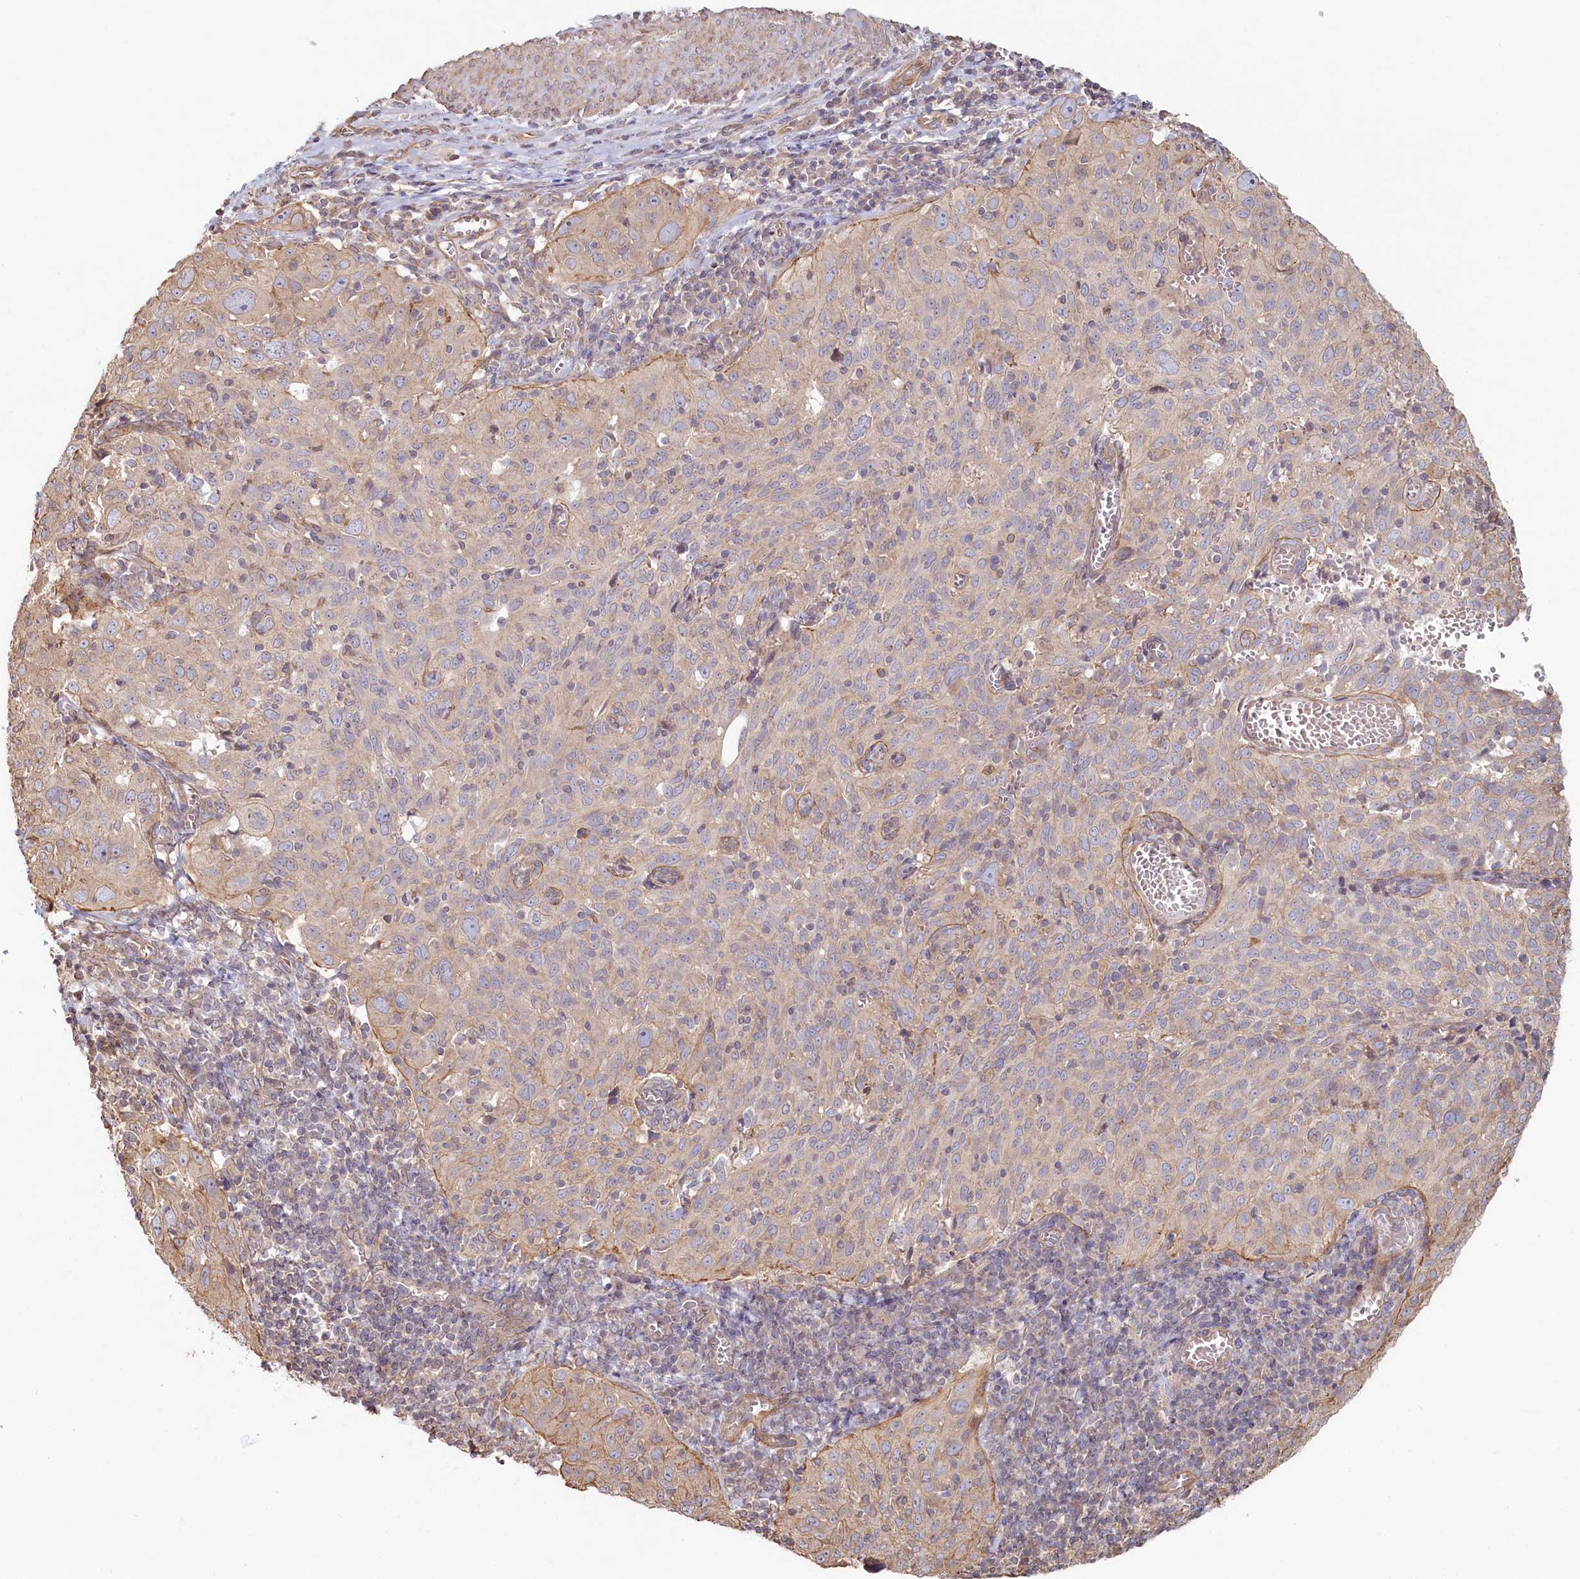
{"staining": {"intensity": "weak", "quantity": "<25%", "location": "cytoplasmic/membranous"}, "tissue": "cervical cancer", "cell_type": "Tumor cells", "image_type": "cancer", "snomed": [{"axis": "morphology", "description": "Squamous cell carcinoma, NOS"}, {"axis": "topography", "description": "Cervix"}], "caption": "Image shows no significant protein staining in tumor cells of squamous cell carcinoma (cervical). The staining is performed using DAB (3,3'-diaminobenzidine) brown chromogen with nuclei counter-stained in using hematoxylin.", "gene": "TCHP", "patient": {"sex": "female", "age": 31}}